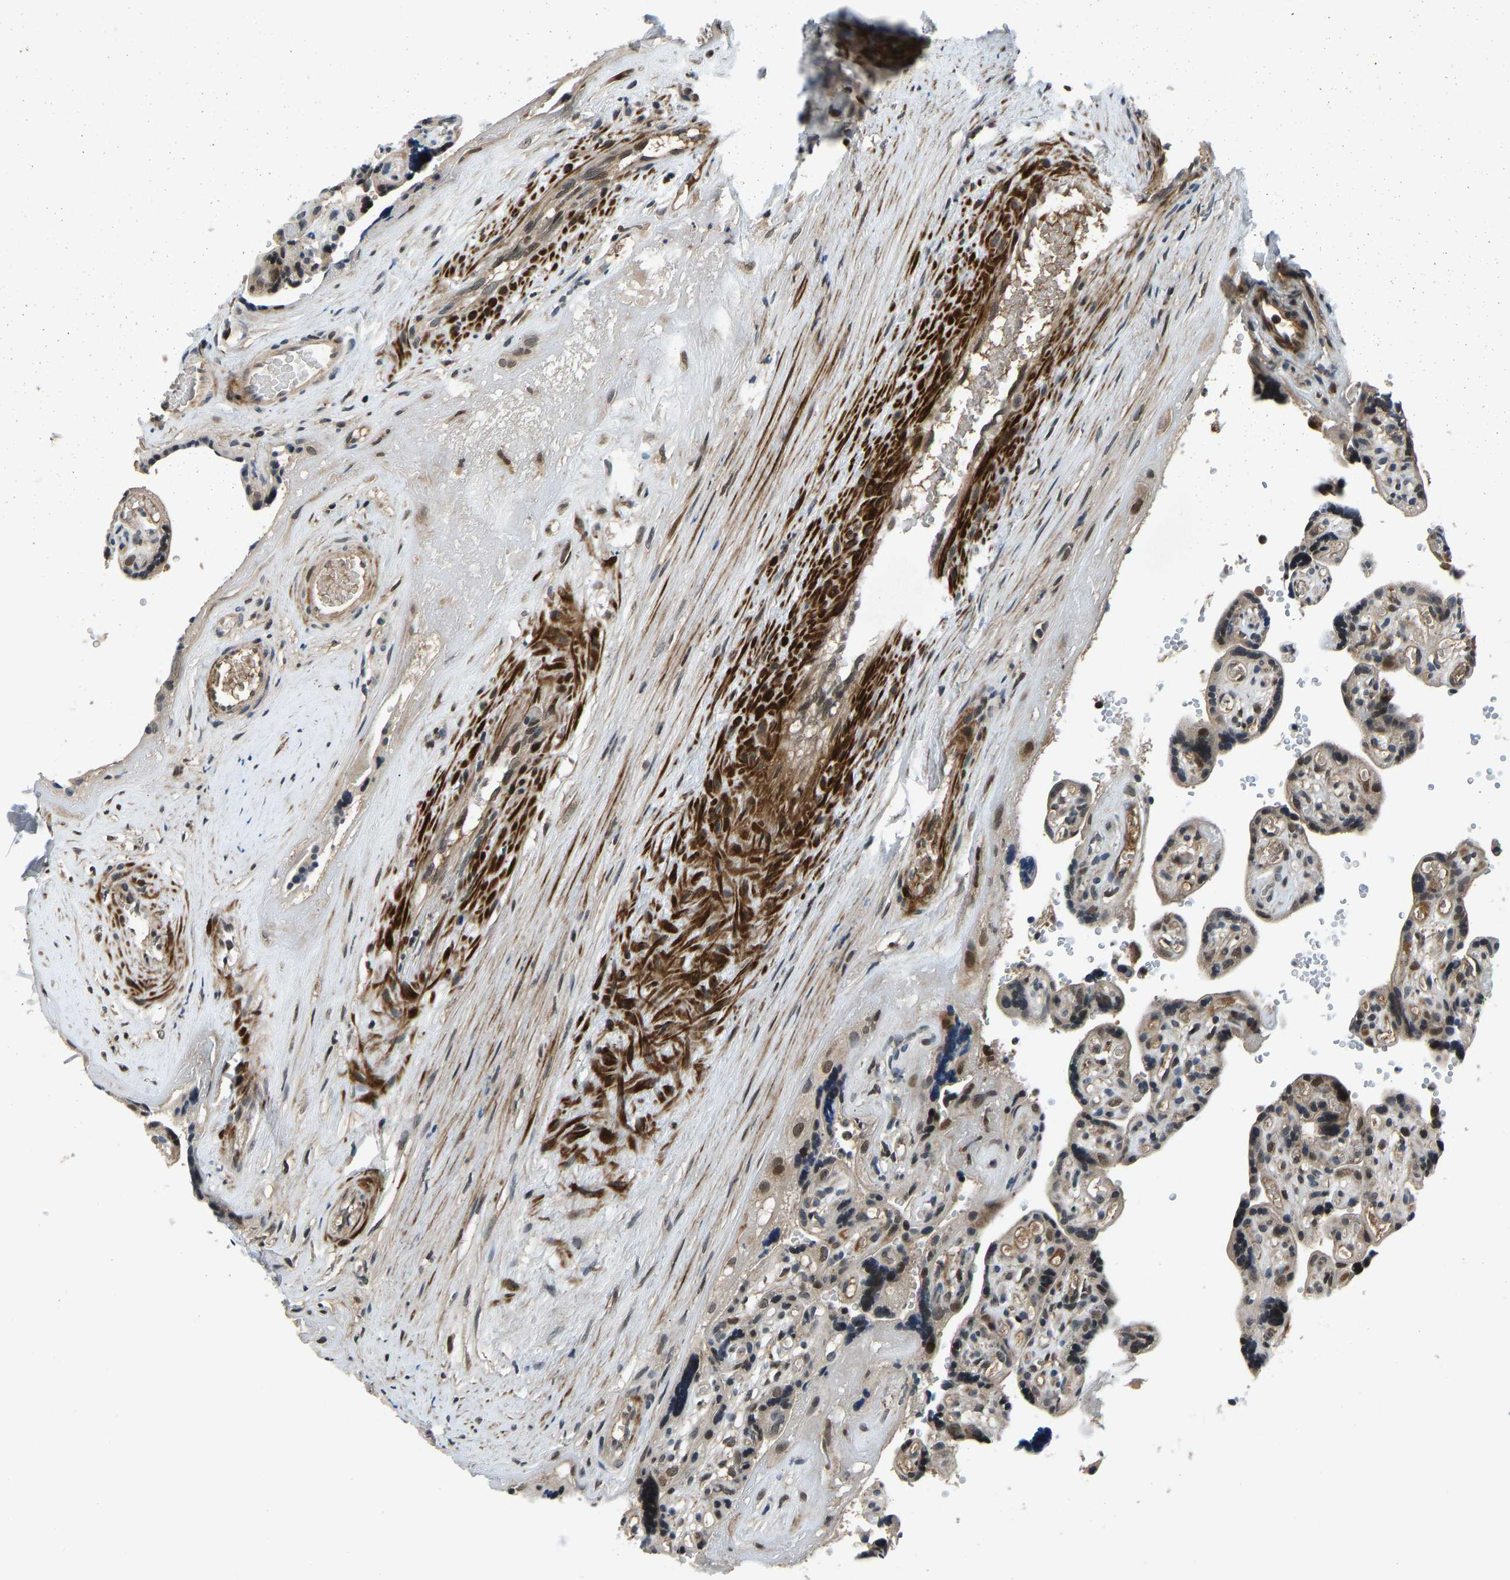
{"staining": {"intensity": "moderate", "quantity": "25%-75%", "location": "cytoplasmic/membranous,nuclear"}, "tissue": "placenta", "cell_type": "Decidual cells", "image_type": "normal", "snomed": [{"axis": "morphology", "description": "Normal tissue, NOS"}, {"axis": "topography", "description": "Placenta"}], "caption": "Benign placenta demonstrates moderate cytoplasmic/membranous,nuclear expression in about 25%-75% of decidual cells.", "gene": "RLIM", "patient": {"sex": "female", "age": 30}}